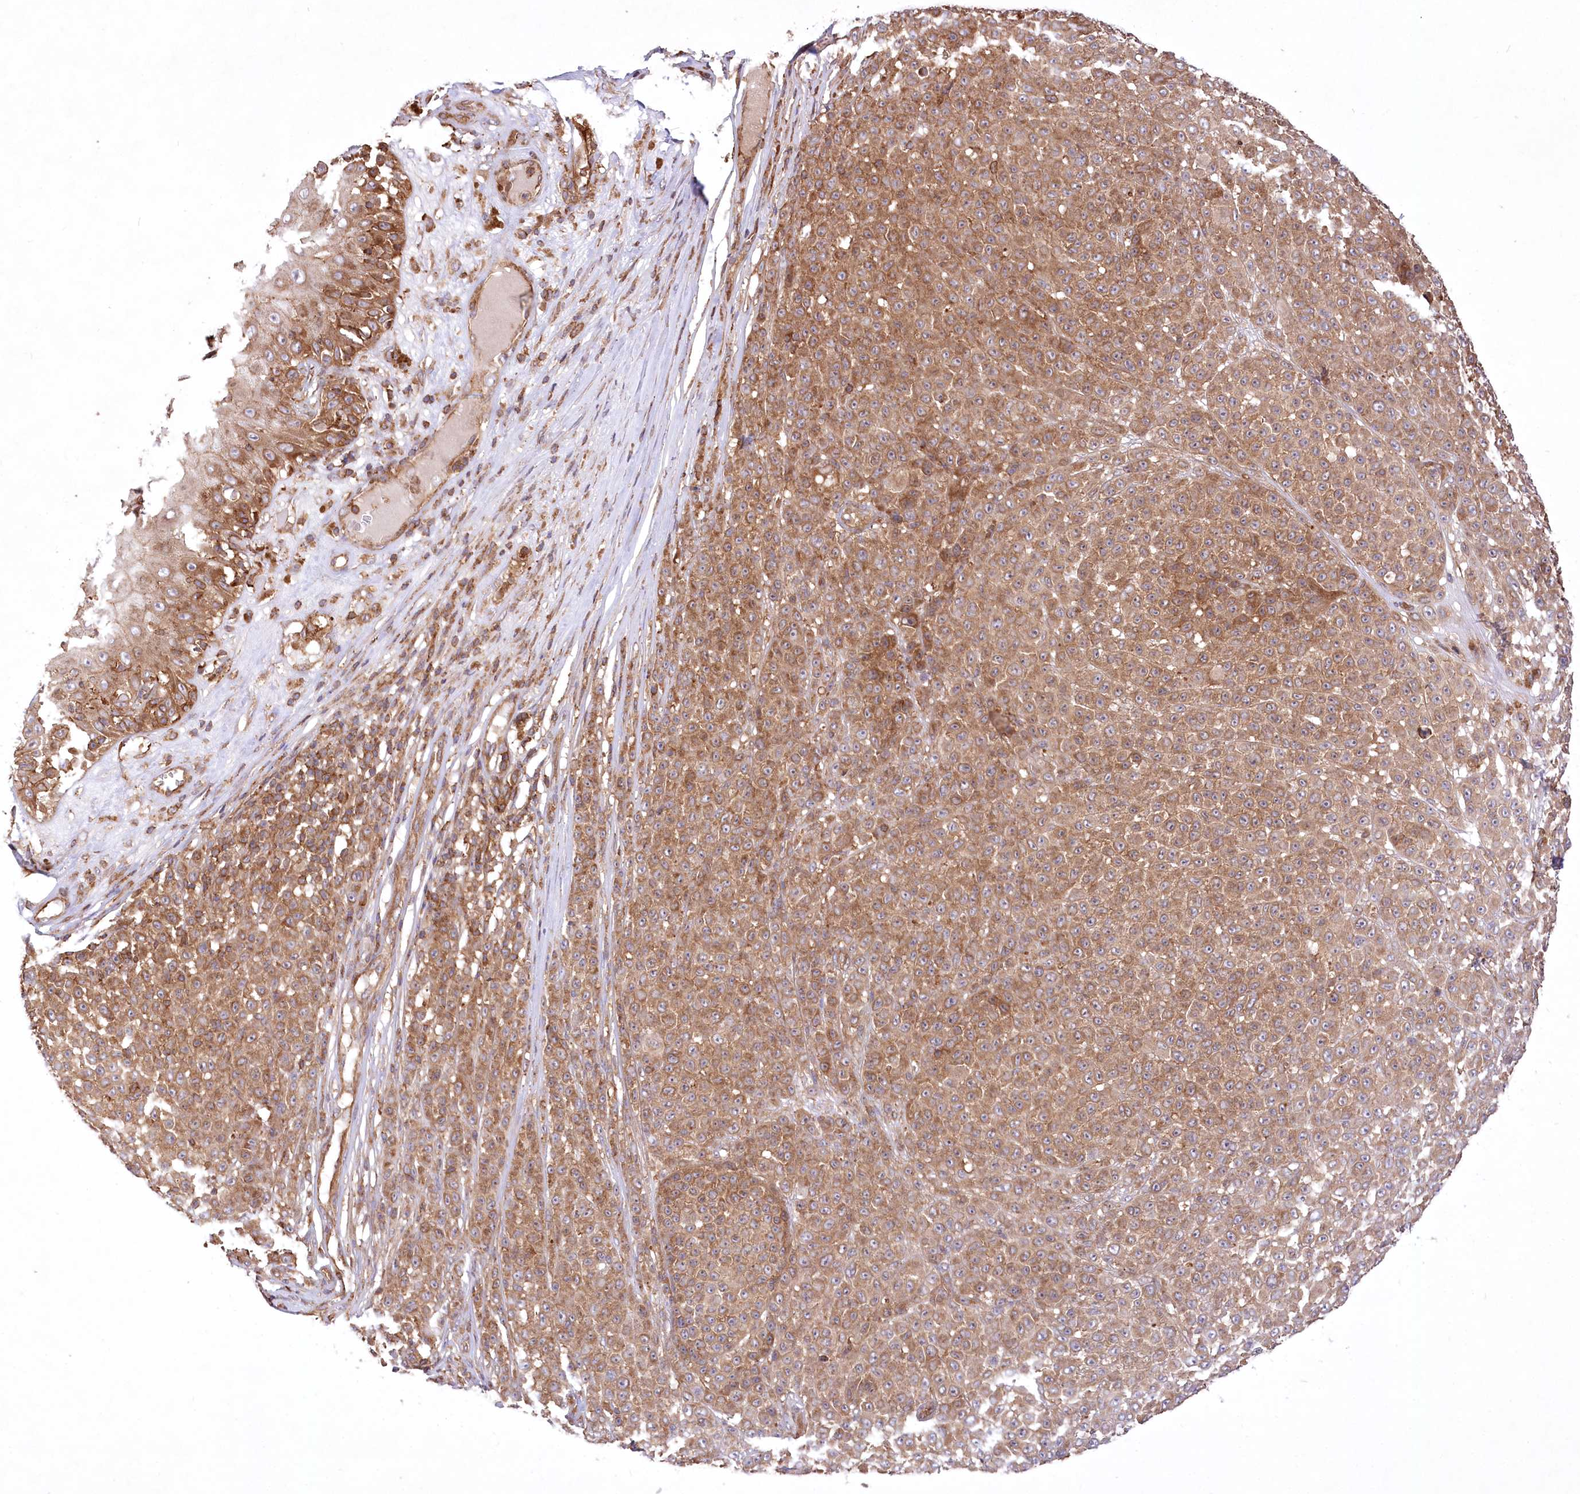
{"staining": {"intensity": "strong", "quantity": ">75%", "location": "cytoplasmic/membranous"}, "tissue": "melanoma", "cell_type": "Tumor cells", "image_type": "cancer", "snomed": [{"axis": "morphology", "description": "Malignant melanoma, NOS"}, {"axis": "topography", "description": "Skin"}], "caption": "Strong cytoplasmic/membranous positivity for a protein is present in about >75% of tumor cells of malignant melanoma using IHC.", "gene": "UMPS", "patient": {"sex": "female", "age": 94}}